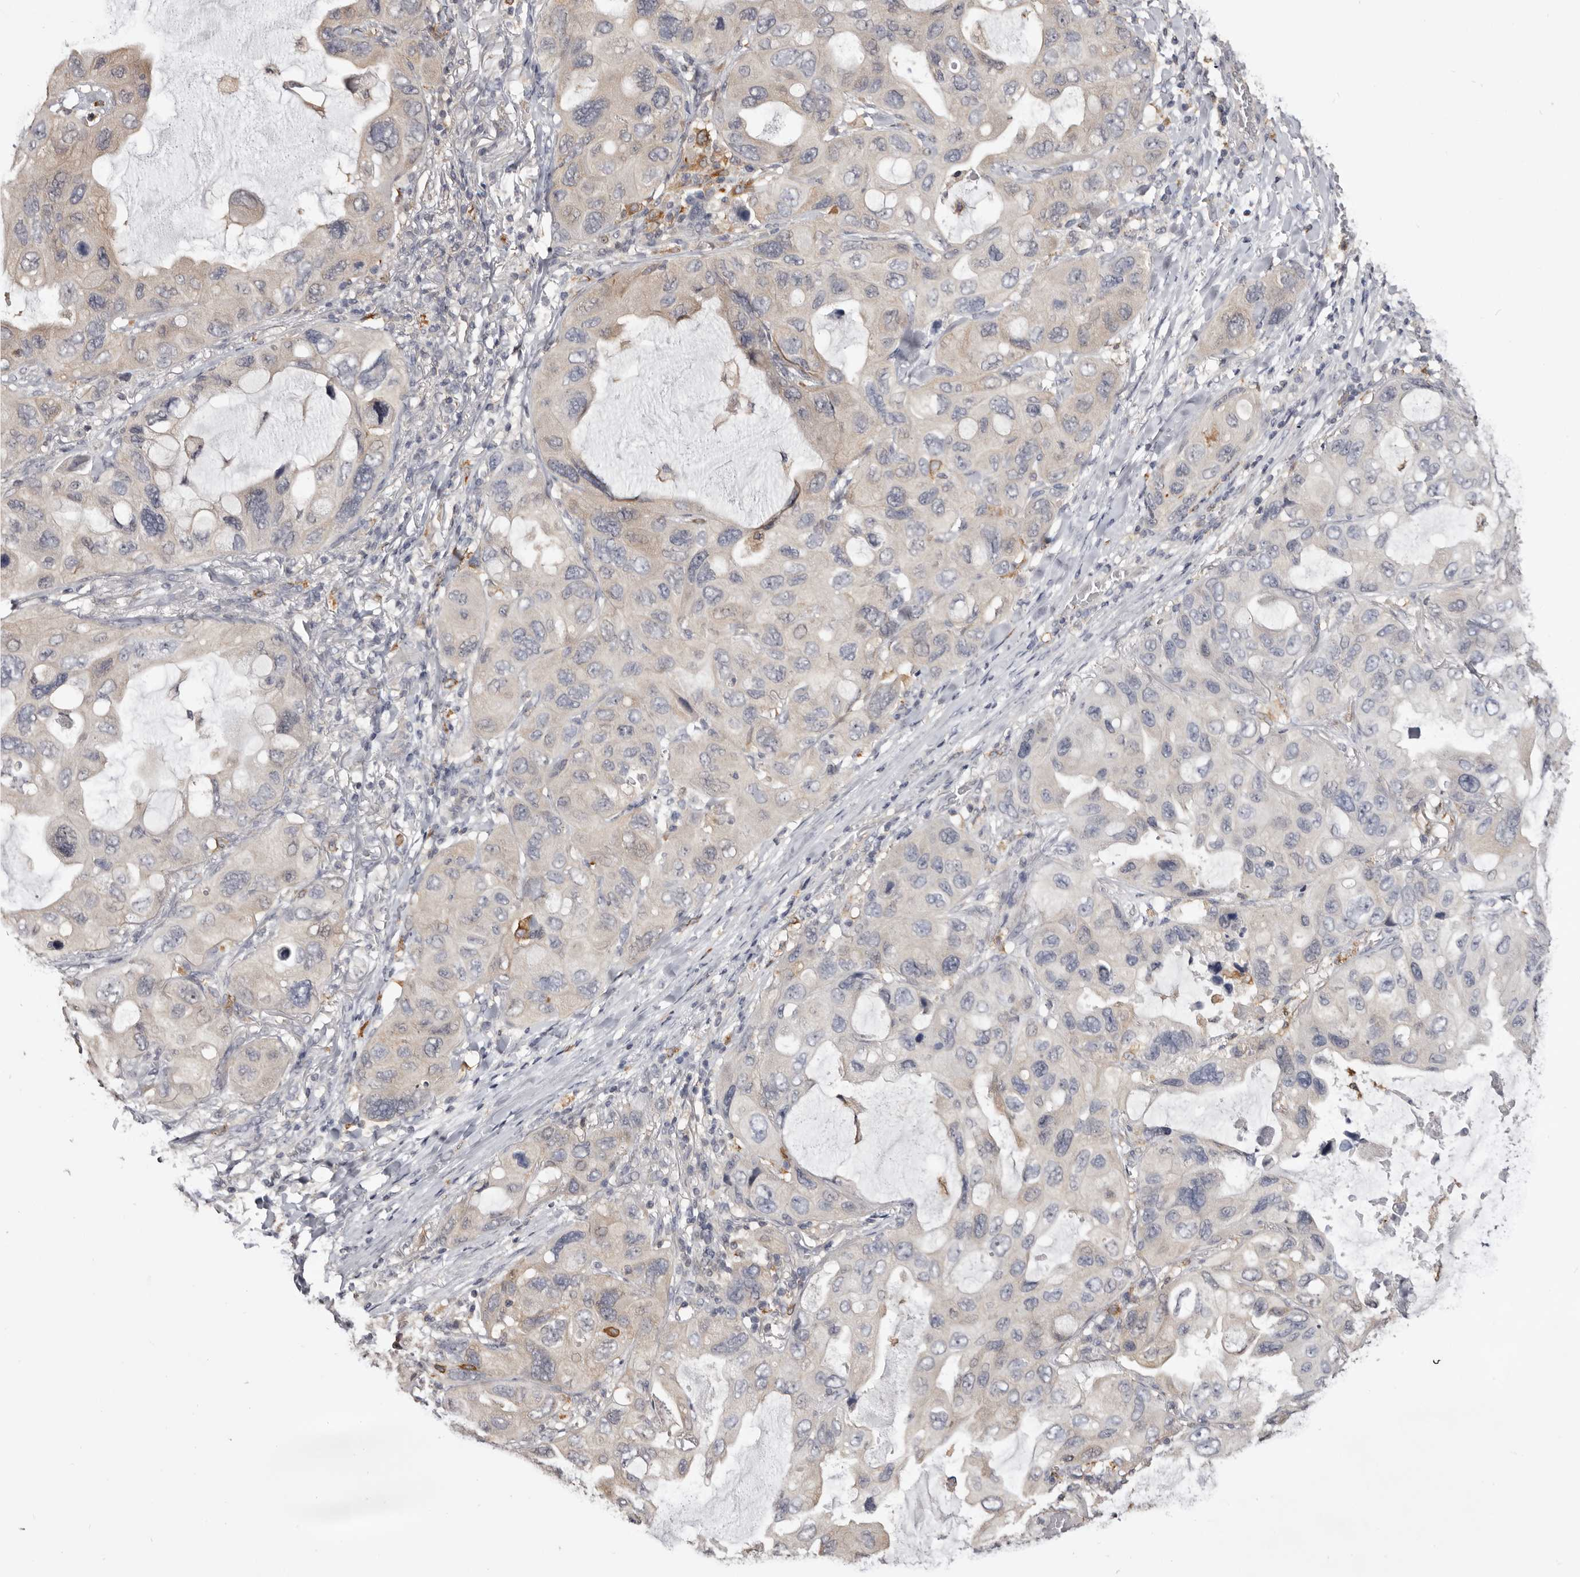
{"staining": {"intensity": "negative", "quantity": "none", "location": "none"}, "tissue": "lung cancer", "cell_type": "Tumor cells", "image_type": "cancer", "snomed": [{"axis": "morphology", "description": "Squamous cell carcinoma, NOS"}, {"axis": "topography", "description": "Lung"}], "caption": "A high-resolution photomicrograph shows IHC staining of lung cancer (squamous cell carcinoma), which shows no significant expression in tumor cells.", "gene": "TNNI1", "patient": {"sex": "female", "age": 73}}